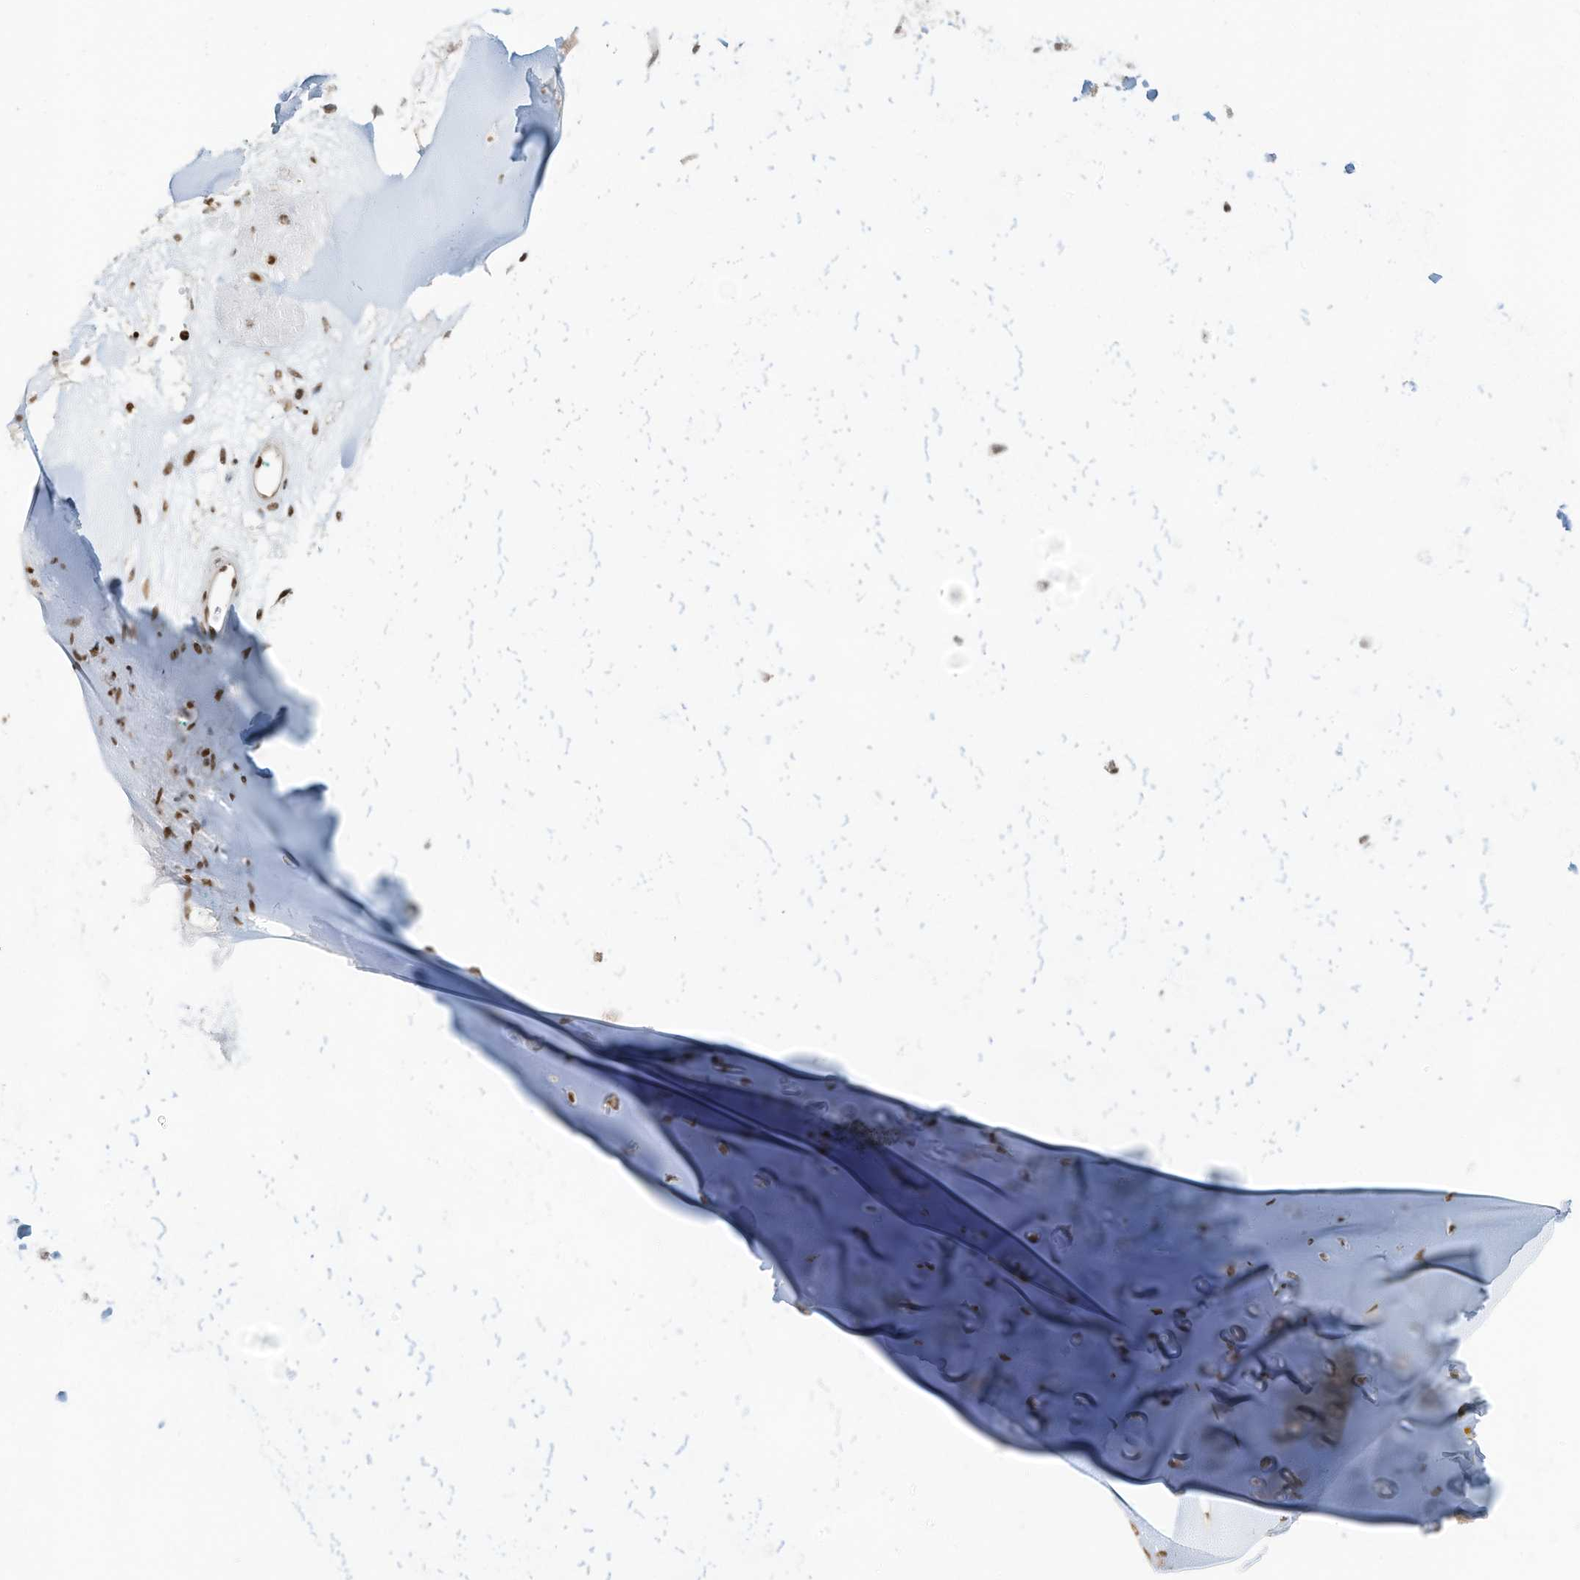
{"staining": {"intensity": "moderate", "quantity": ">75%", "location": "nuclear"}, "tissue": "adipose tissue", "cell_type": "Adipocytes", "image_type": "normal", "snomed": [{"axis": "morphology", "description": "Normal tissue, NOS"}, {"axis": "morphology", "description": "Basal cell carcinoma"}, {"axis": "topography", "description": "Cartilage tissue"}, {"axis": "topography", "description": "Nasopharynx"}, {"axis": "topography", "description": "Oral tissue"}], "caption": "Immunohistochemistry histopathology image of benign adipose tissue stained for a protein (brown), which exhibits medium levels of moderate nuclear positivity in about >75% of adipocytes.", "gene": "SAMD15", "patient": {"sex": "female", "age": 77}}